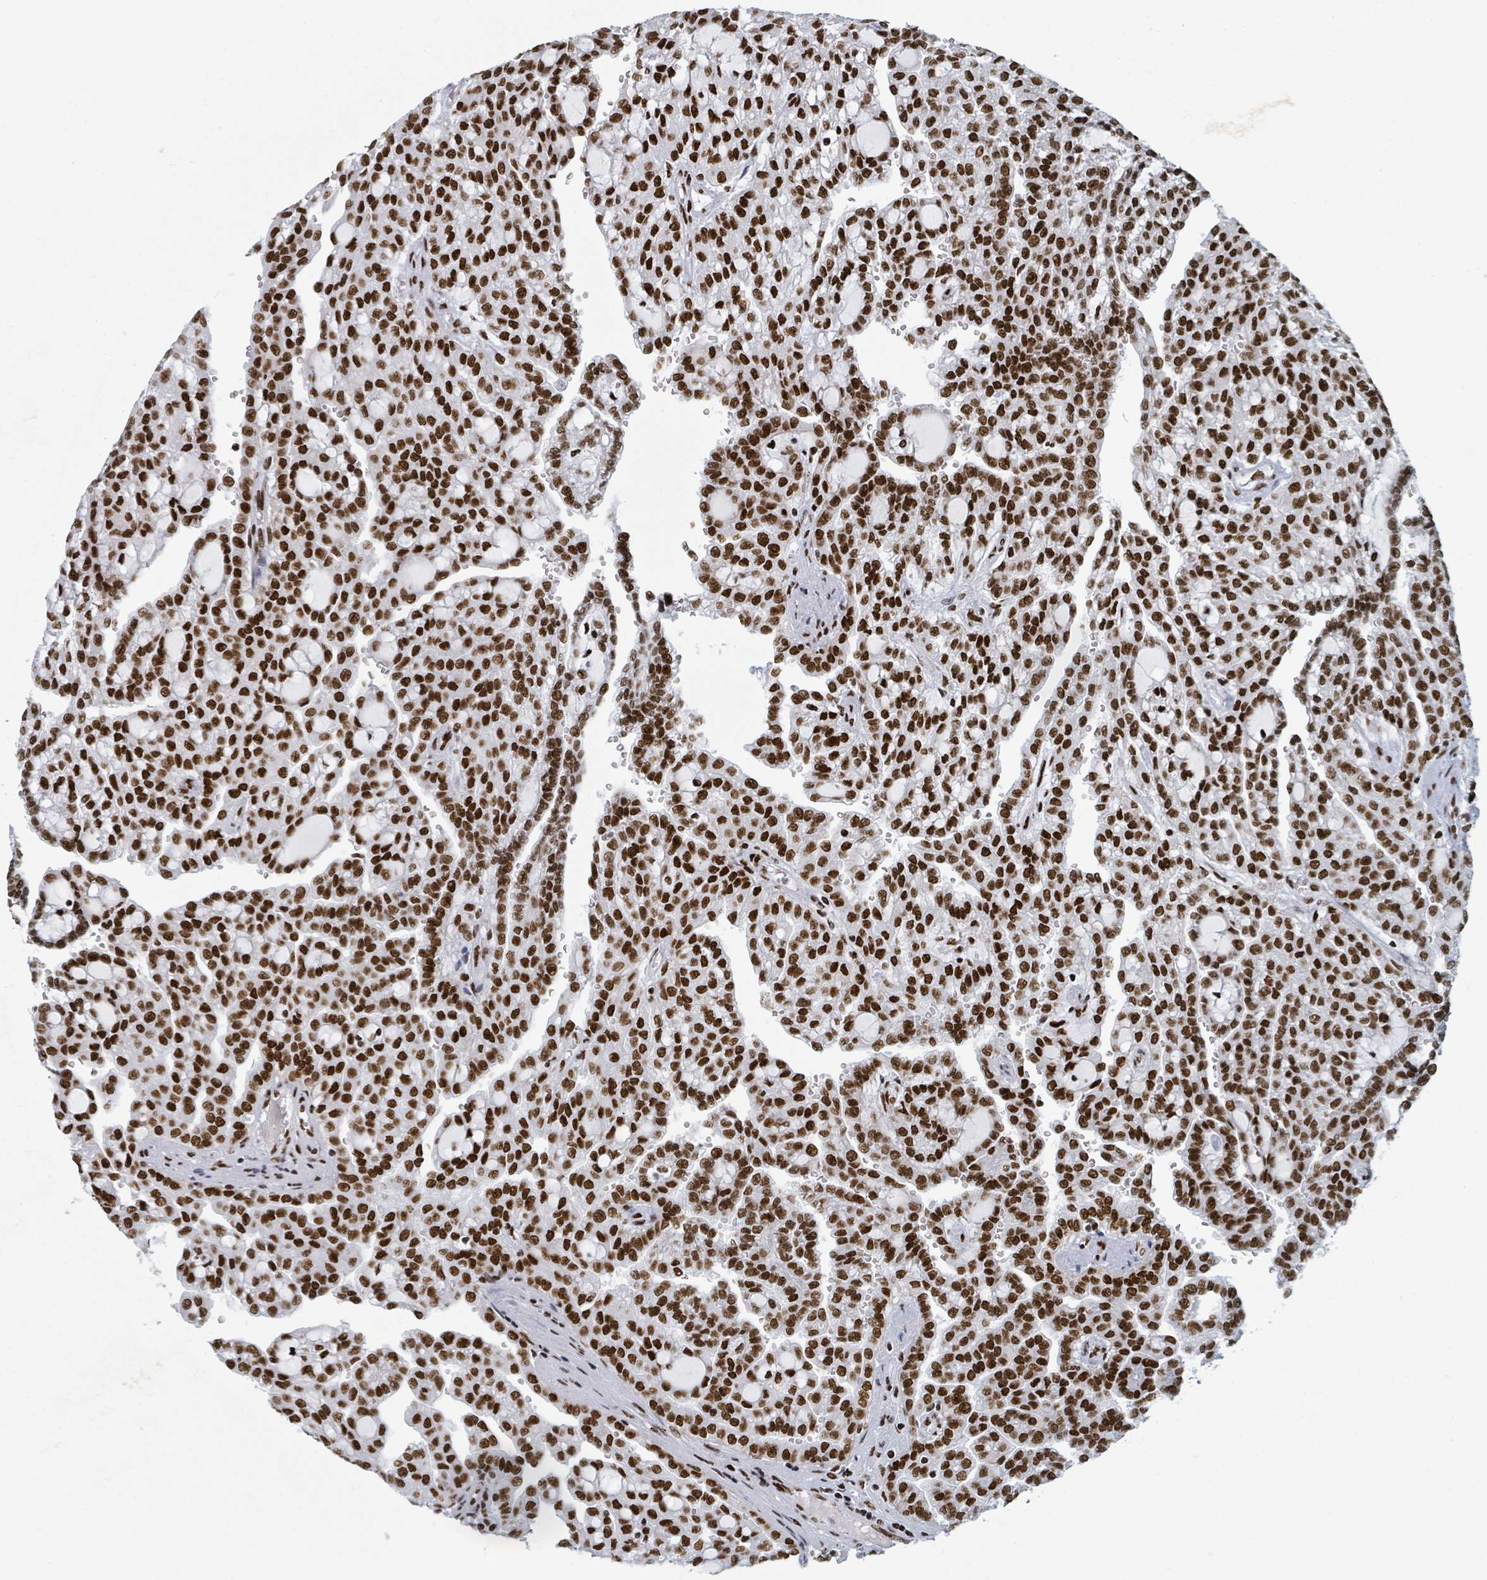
{"staining": {"intensity": "strong", "quantity": ">75%", "location": "nuclear"}, "tissue": "renal cancer", "cell_type": "Tumor cells", "image_type": "cancer", "snomed": [{"axis": "morphology", "description": "Adenocarcinoma, NOS"}, {"axis": "topography", "description": "Kidney"}], "caption": "A brown stain shows strong nuclear staining of a protein in renal cancer tumor cells. (Brightfield microscopy of DAB IHC at high magnification).", "gene": "DHX16", "patient": {"sex": "male", "age": 63}}